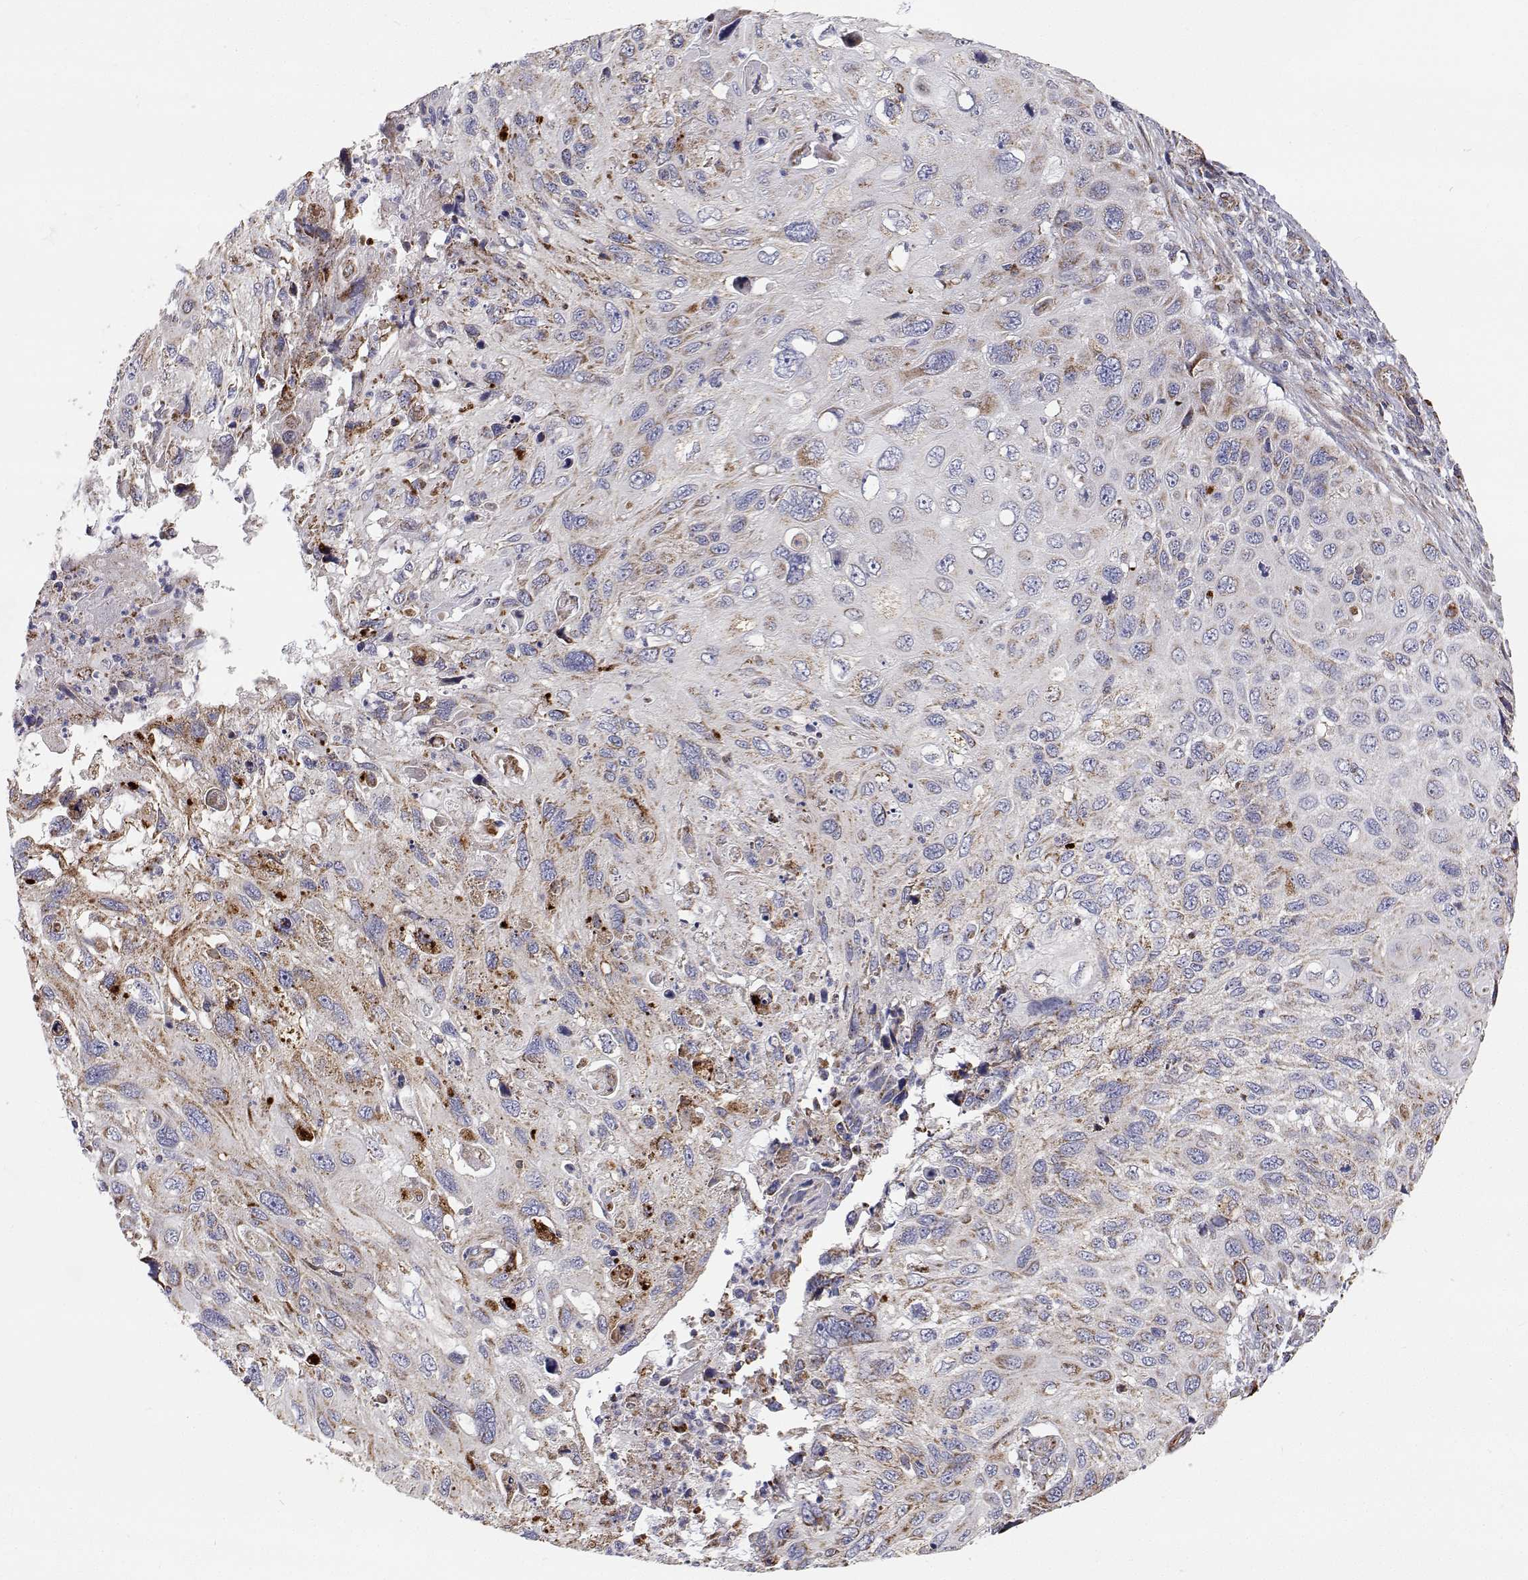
{"staining": {"intensity": "weak", "quantity": "<25%", "location": "cytoplasmic/membranous"}, "tissue": "cervical cancer", "cell_type": "Tumor cells", "image_type": "cancer", "snomed": [{"axis": "morphology", "description": "Squamous cell carcinoma, NOS"}, {"axis": "topography", "description": "Cervix"}], "caption": "A histopathology image of cervical cancer (squamous cell carcinoma) stained for a protein demonstrates no brown staining in tumor cells.", "gene": "SPICE1", "patient": {"sex": "female", "age": 70}}